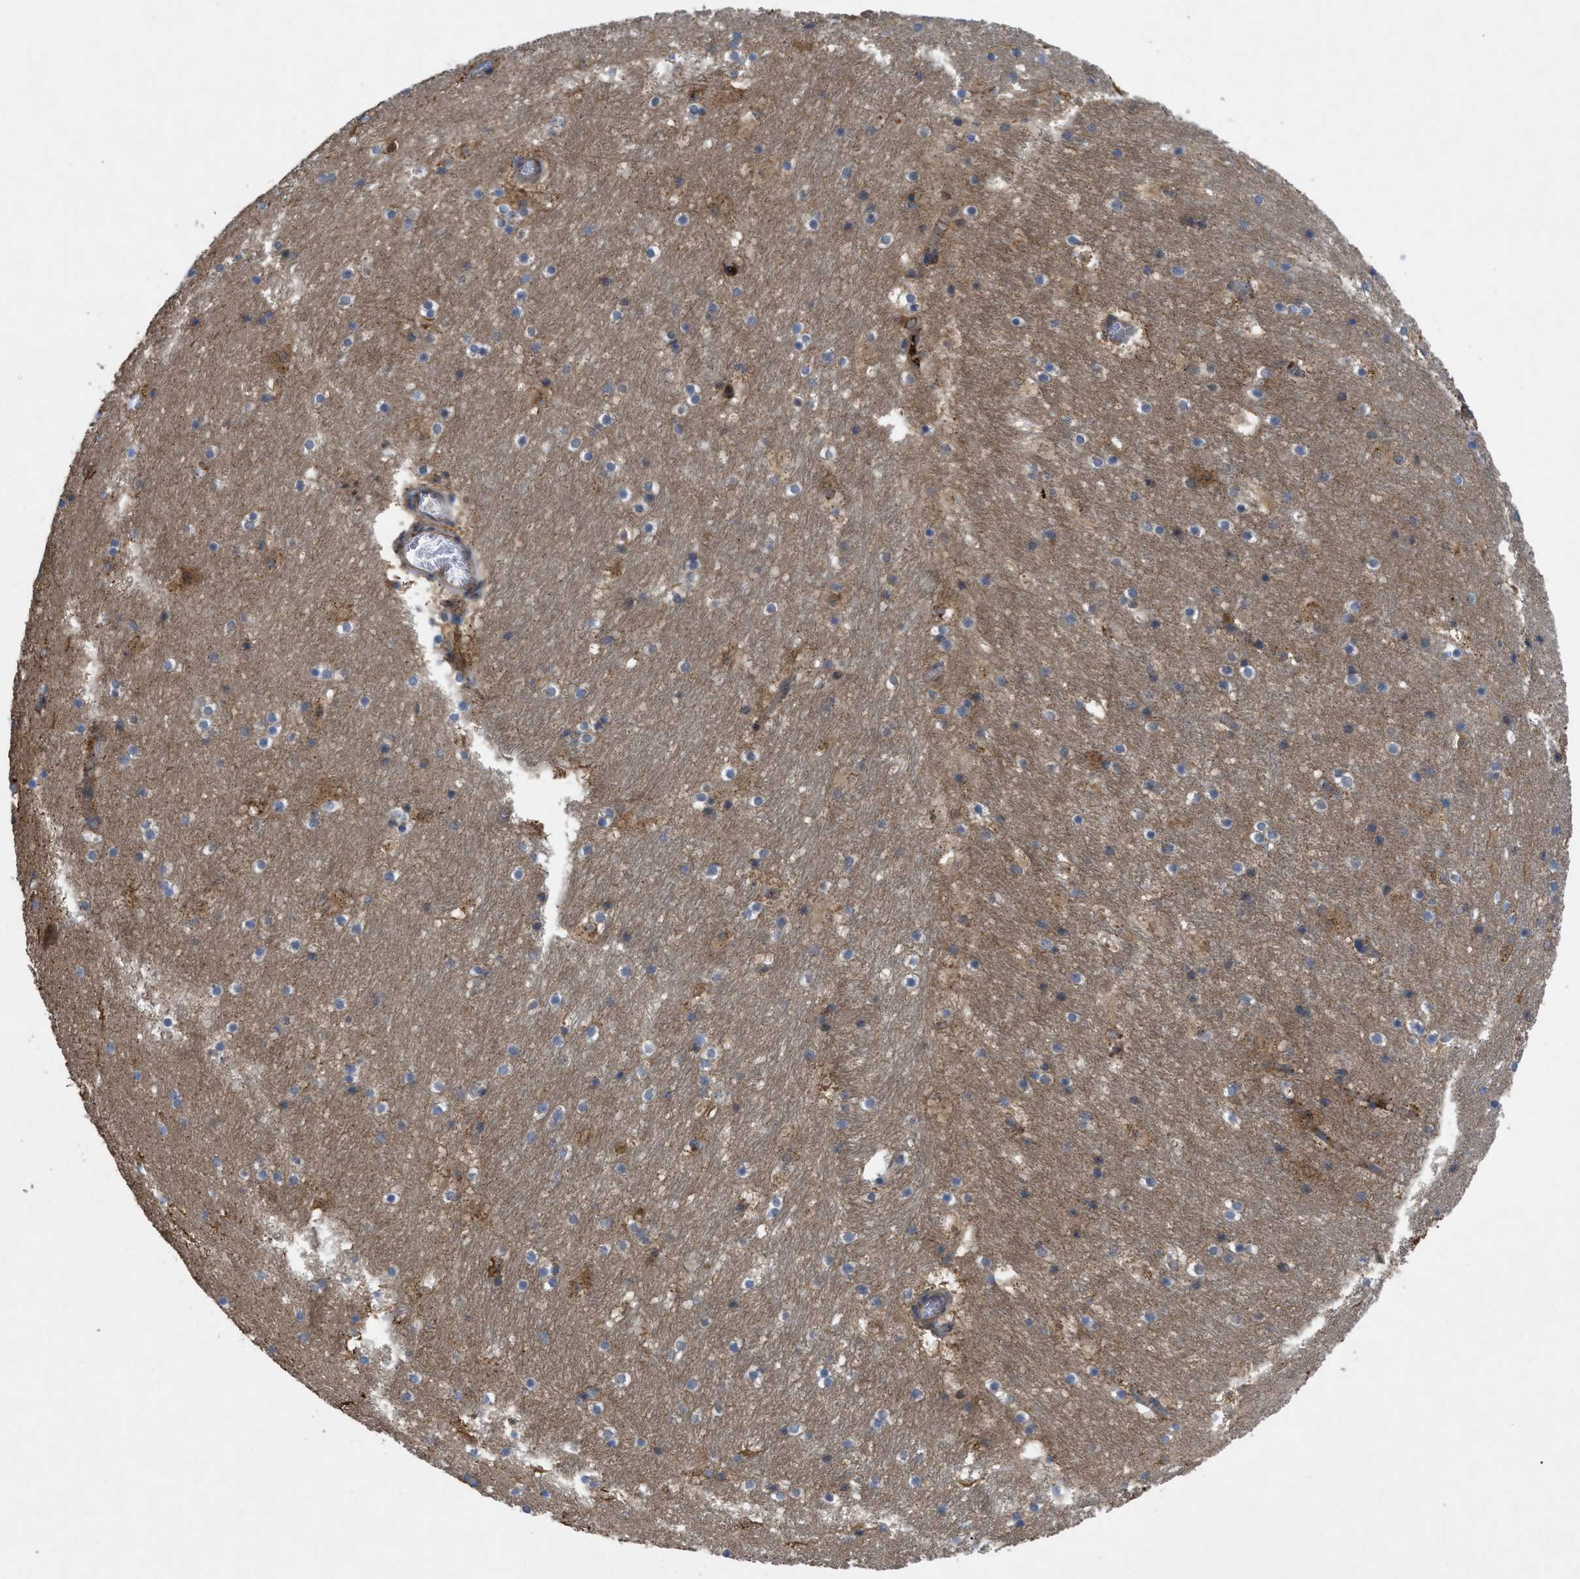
{"staining": {"intensity": "moderate", "quantity": "25%-75%", "location": "cytoplasmic/membranous"}, "tissue": "hippocampus", "cell_type": "Glial cells", "image_type": "normal", "snomed": [{"axis": "morphology", "description": "Normal tissue, NOS"}, {"axis": "topography", "description": "Hippocampus"}], "caption": "About 25%-75% of glial cells in unremarkable hippocampus display moderate cytoplasmic/membranous protein expression as visualized by brown immunohistochemical staining.", "gene": "RAB2A", "patient": {"sex": "male", "age": 45}}